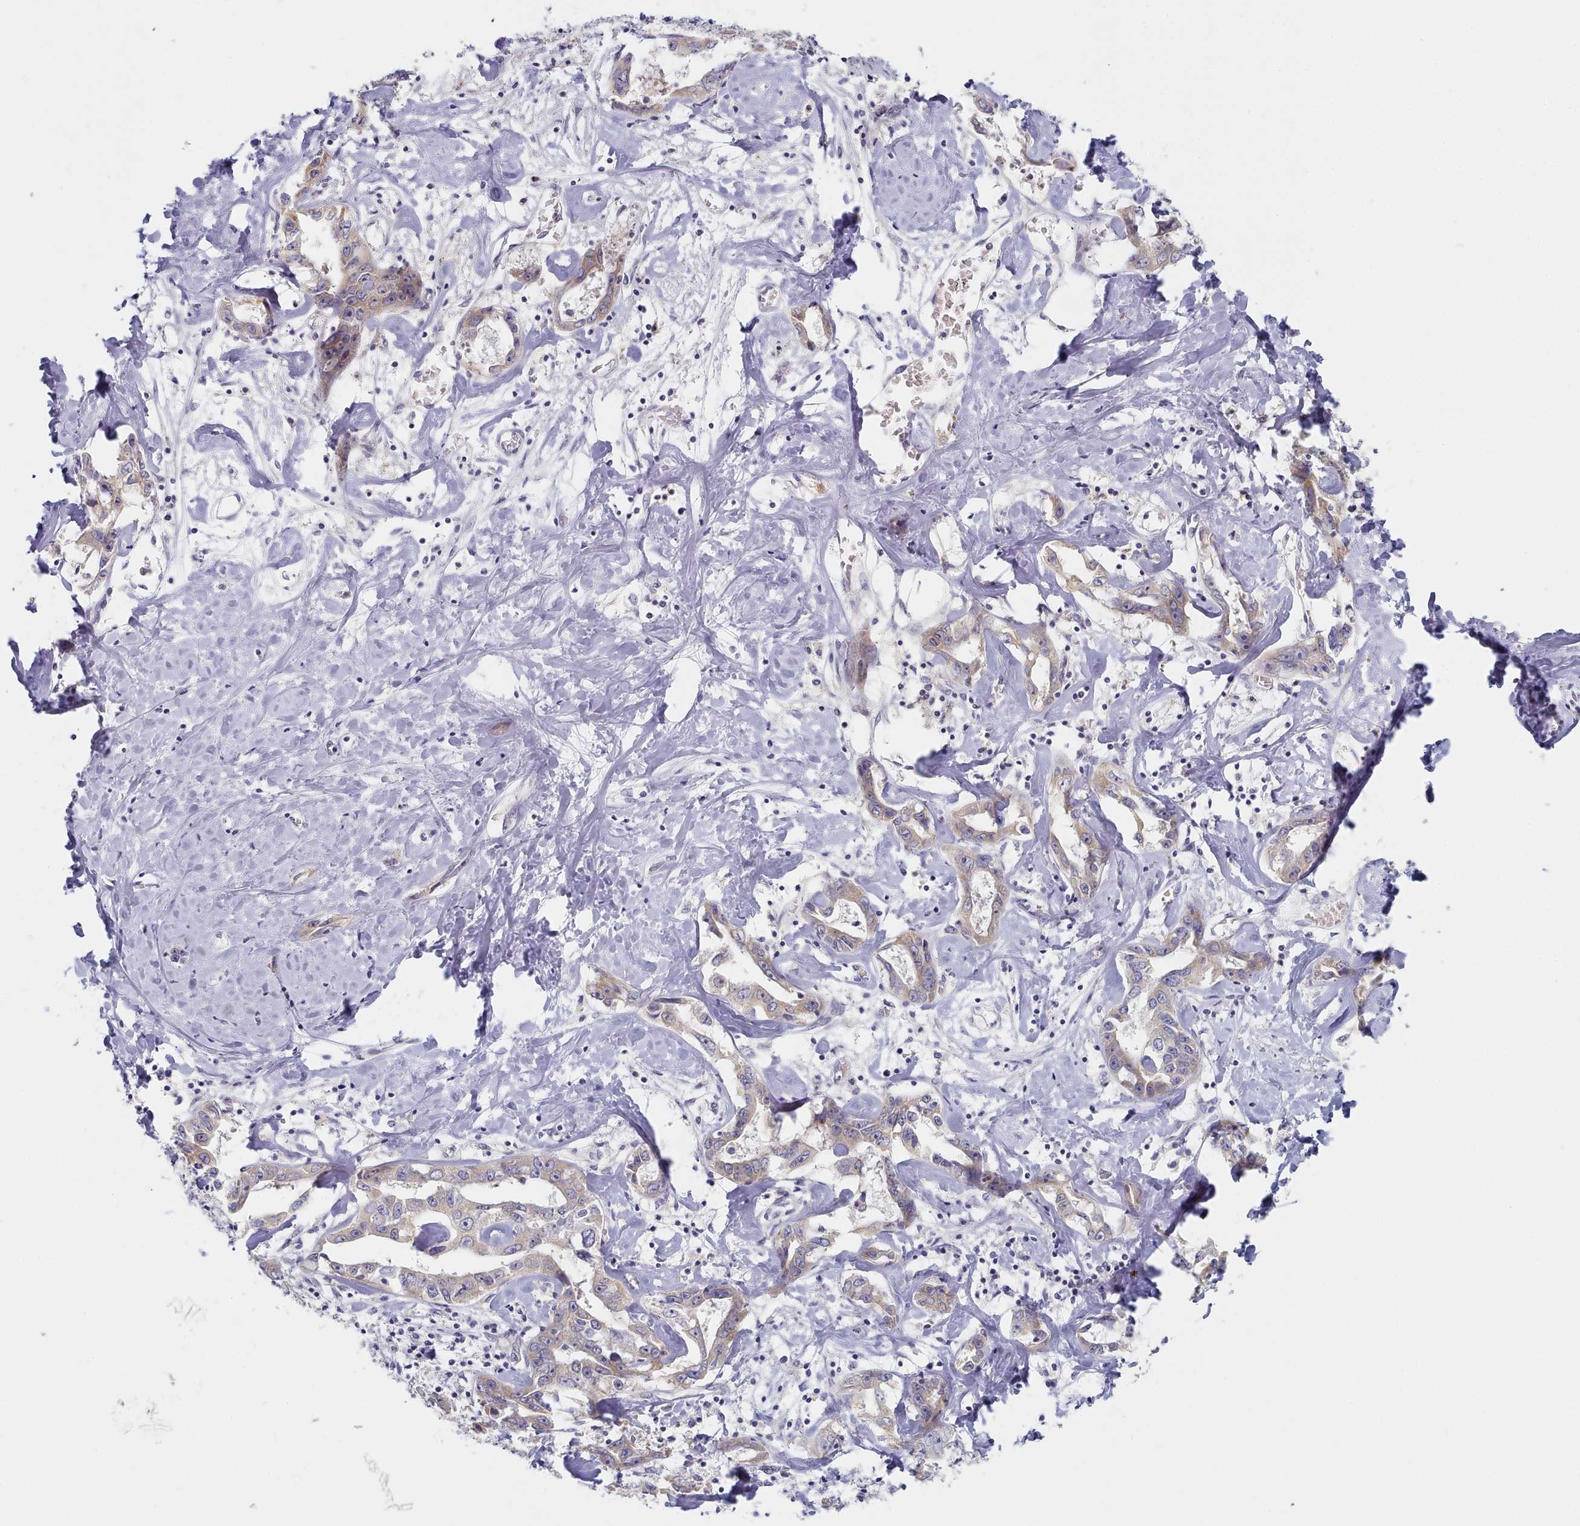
{"staining": {"intensity": "weak", "quantity": ">75%", "location": "cytoplasmic/membranous"}, "tissue": "liver cancer", "cell_type": "Tumor cells", "image_type": "cancer", "snomed": [{"axis": "morphology", "description": "Cholangiocarcinoma"}, {"axis": "topography", "description": "Liver"}], "caption": "This photomicrograph shows IHC staining of human cholangiocarcinoma (liver), with low weak cytoplasmic/membranous staining in approximately >75% of tumor cells.", "gene": "TYW1B", "patient": {"sex": "male", "age": 59}}